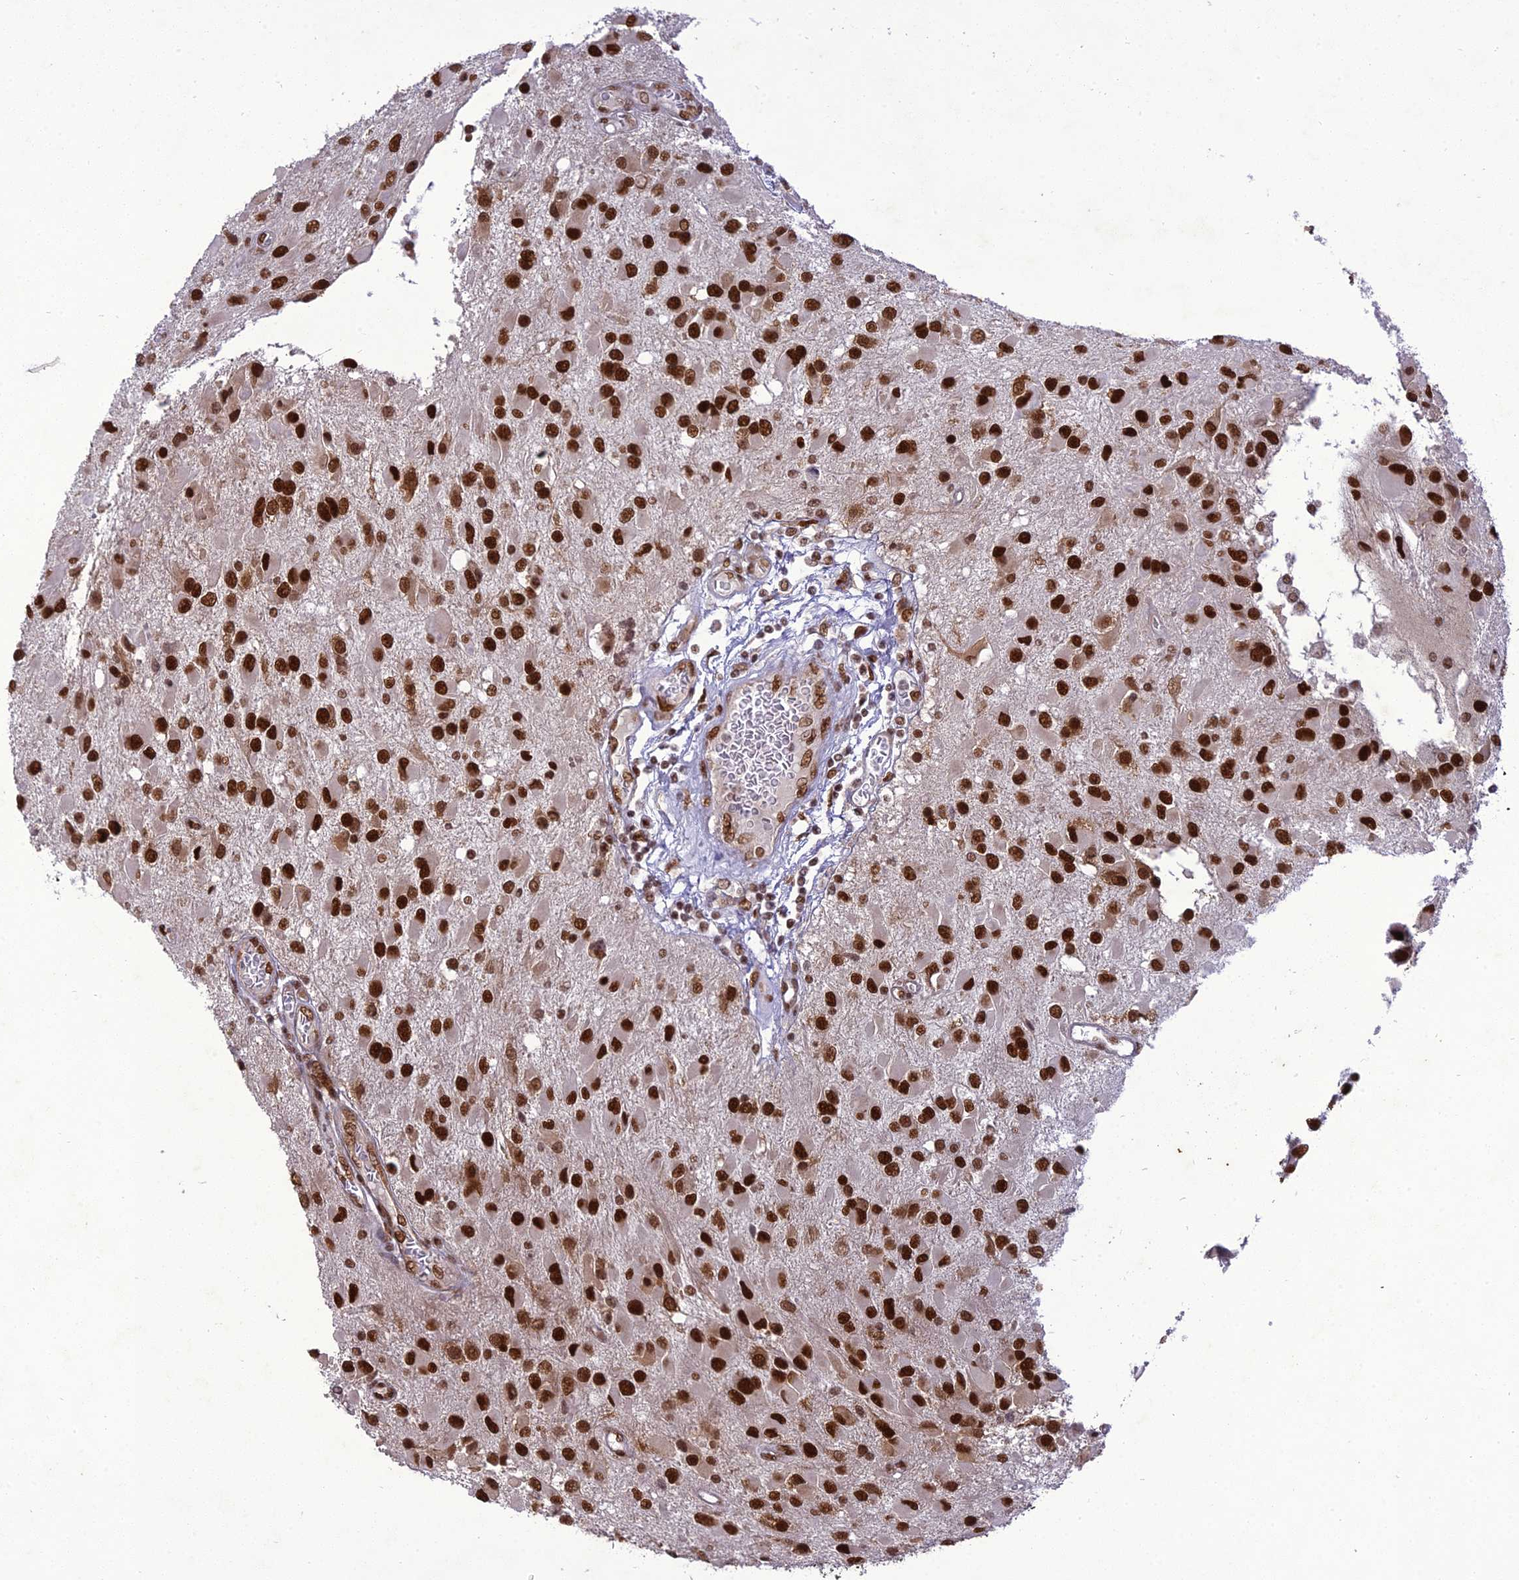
{"staining": {"intensity": "strong", "quantity": ">75%", "location": "nuclear"}, "tissue": "glioma", "cell_type": "Tumor cells", "image_type": "cancer", "snomed": [{"axis": "morphology", "description": "Glioma, malignant, High grade"}, {"axis": "topography", "description": "Brain"}], "caption": "Immunohistochemical staining of glioma shows high levels of strong nuclear protein expression in approximately >75% of tumor cells.", "gene": "DDX1", "patient": {"sex": "male", "age": 53}}